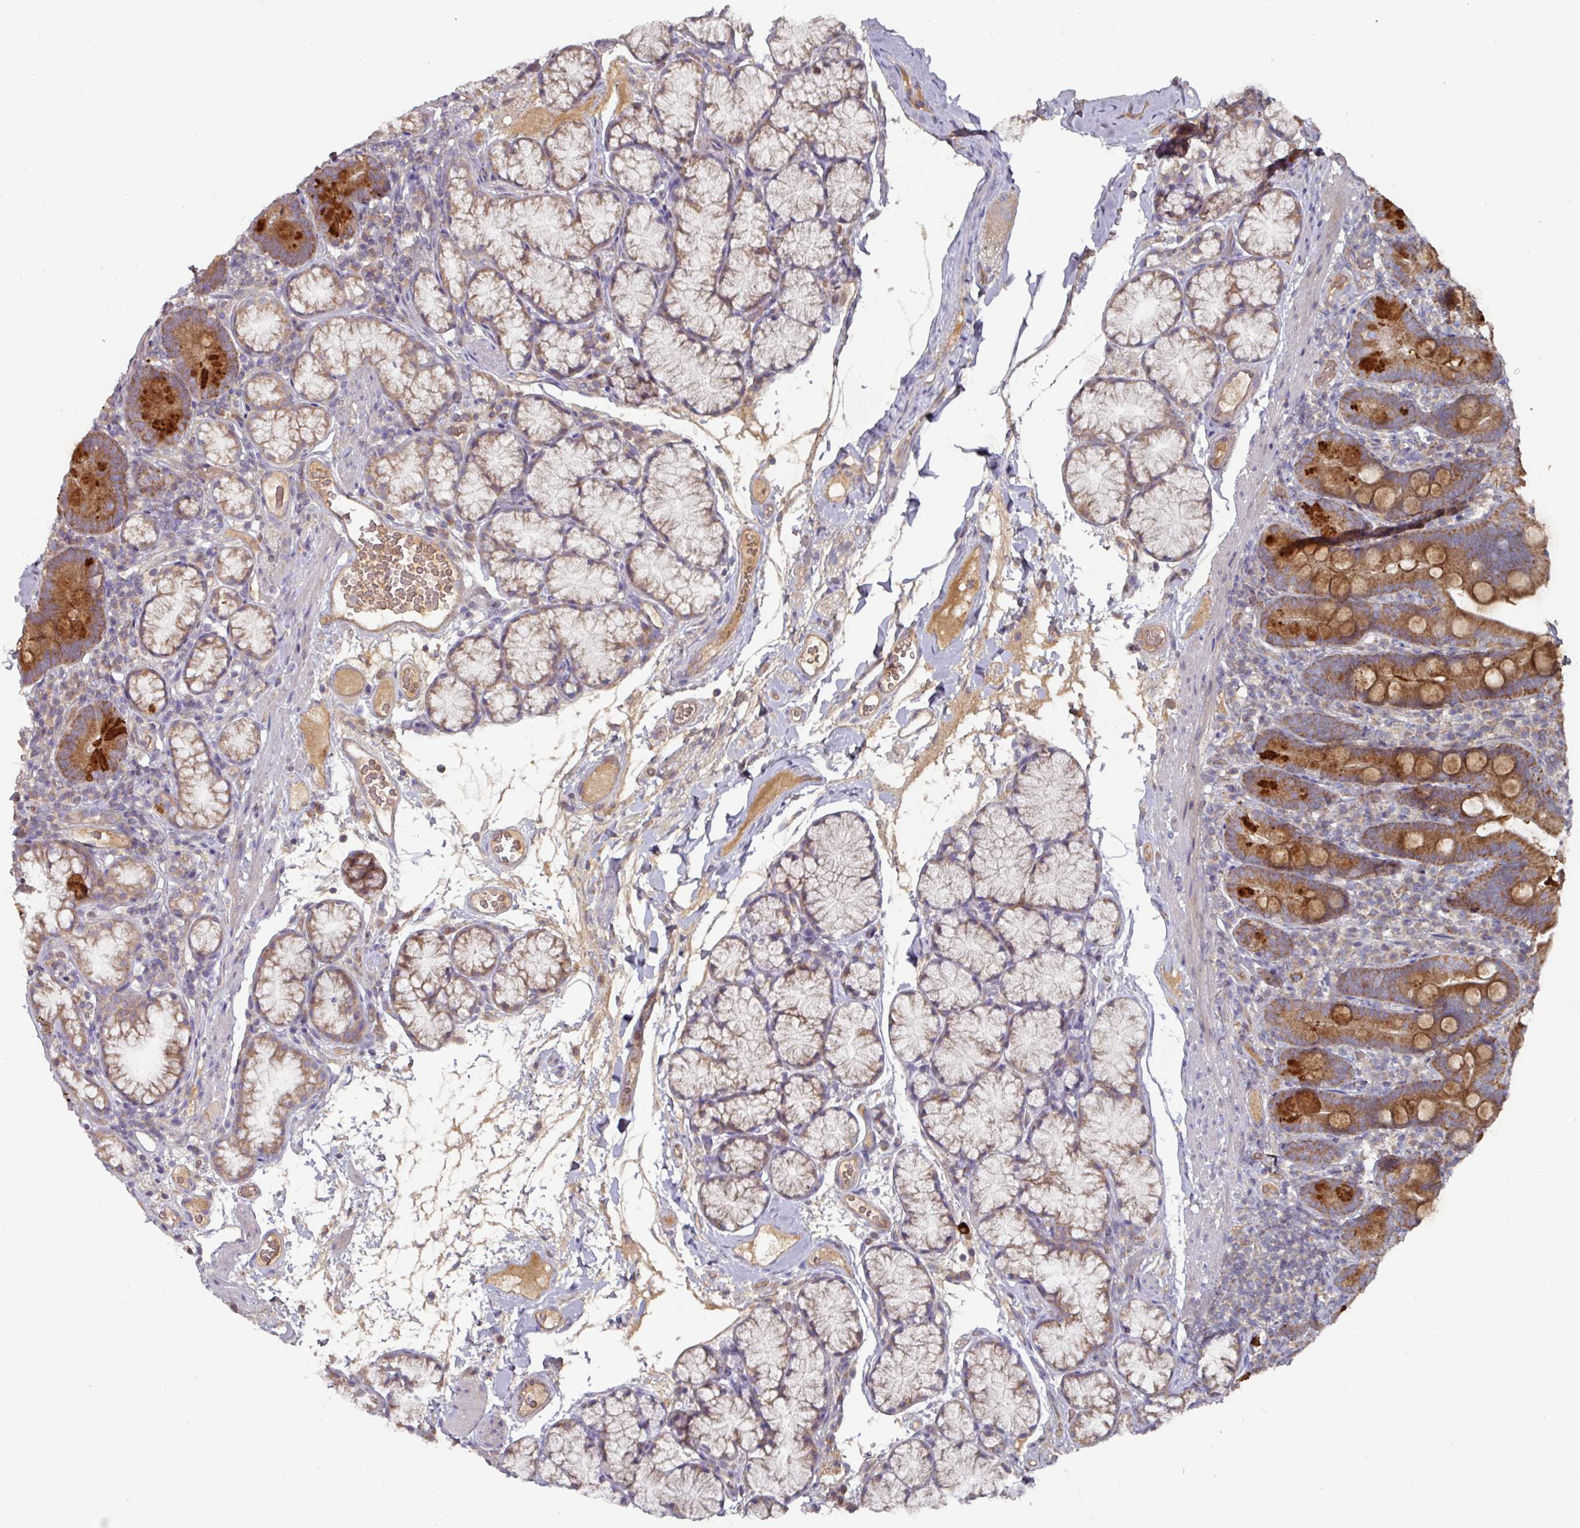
{"staining": {"intensity": "strong", "quantity": ">75%", "location": "cytoplasmic/membranous"}, "tissue": "duodenum", "cell_type": "Glandular cells", "image_type": "normal", "snomed": [{"axis": "morphology", "description": "Normal tissue, NOS"}, {"axis": "topography", "description": "Duodenum"}], "caption": "An immunohistochemistry (IHC) image of normal tissue is shown. Protein staining in brown highlights strong cytoplasmic/membranous positivity in duodenum within glandular cells.", "gene": "DNAJC7", "patient": {"sex": "female", "age": 67}}